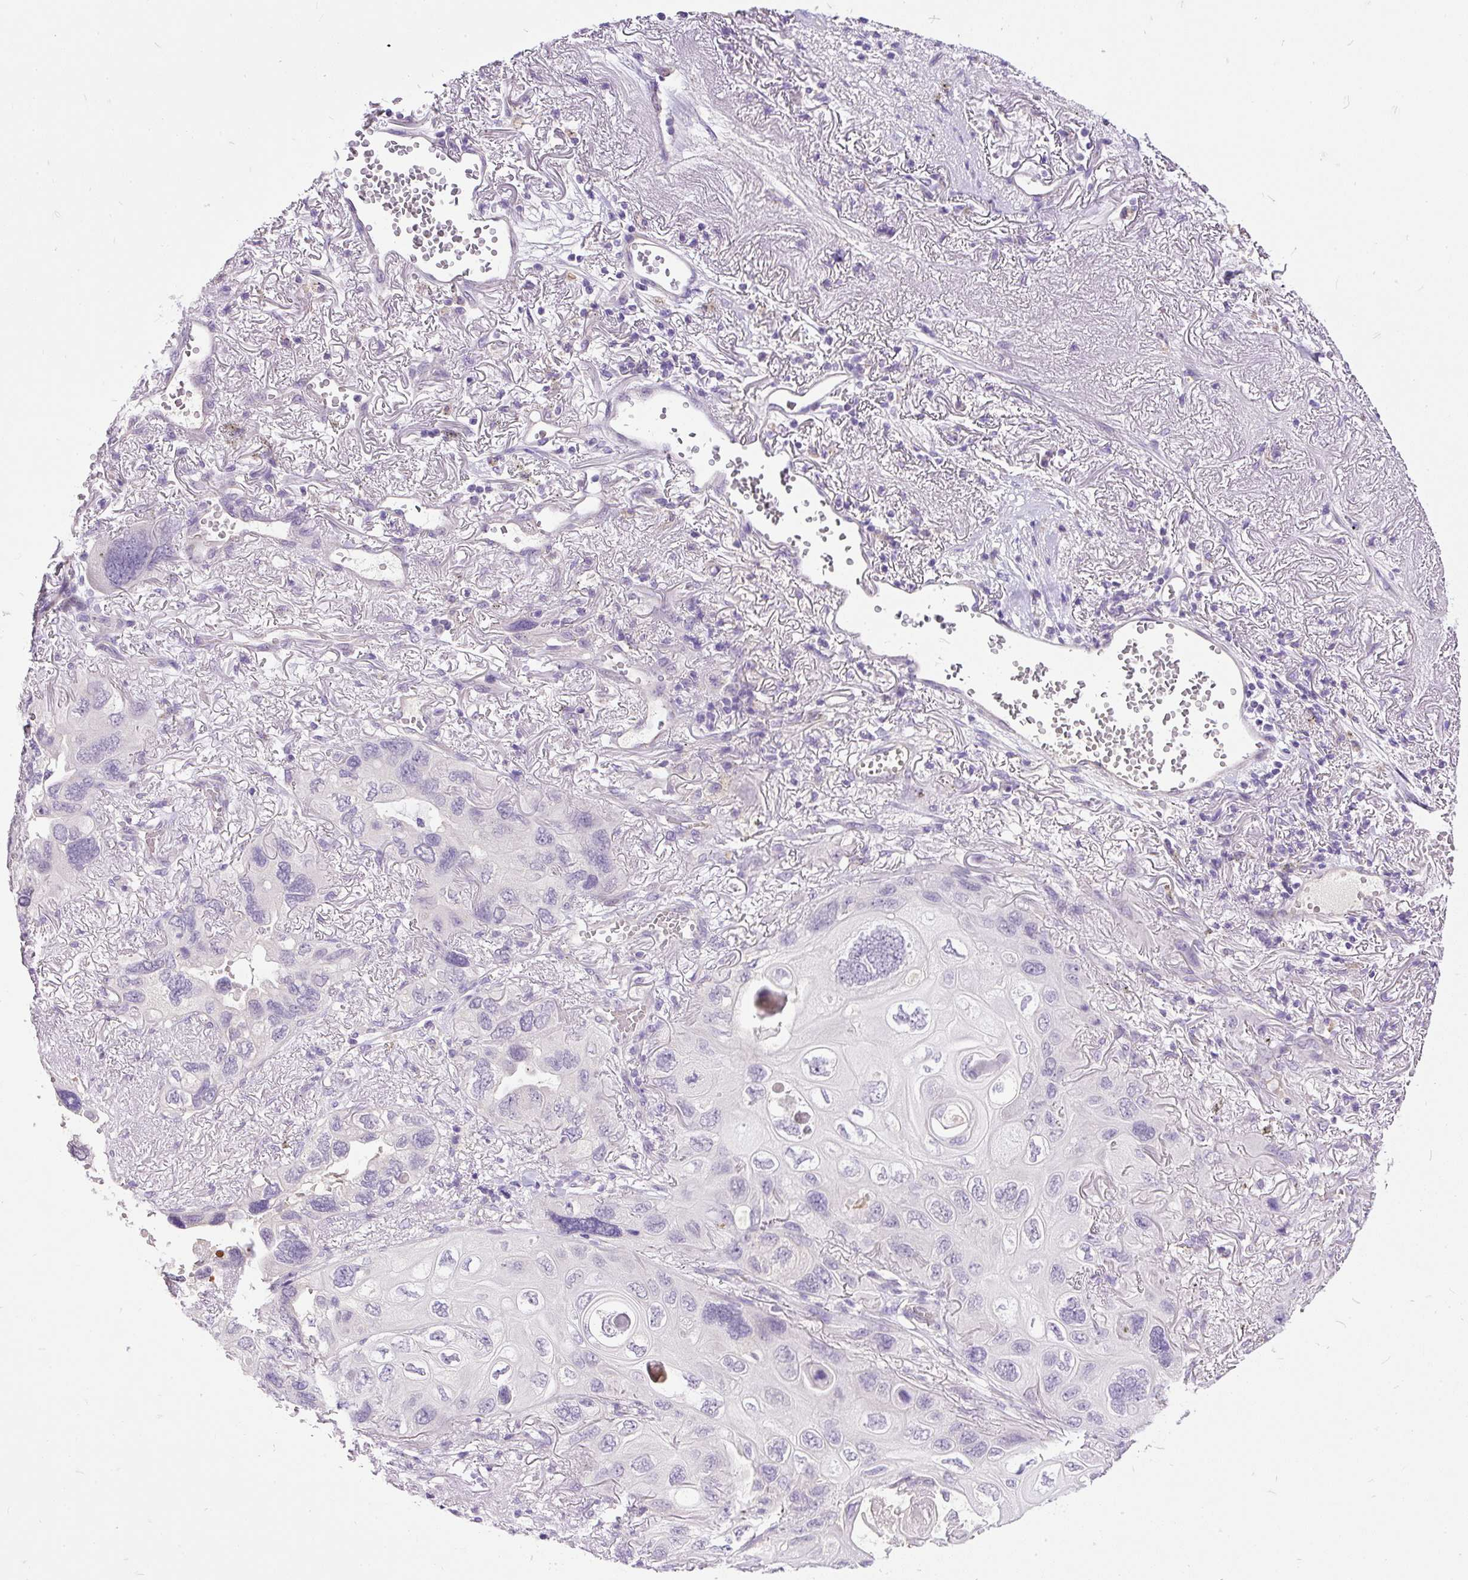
{"staining": {"intensity": "negative", "quantity": "none", "location": "none"}, "tissue": "lung cancer", "cell_type": "Tumor cells", "image_type": "cancer", "snomed": [{"axis": "morphology", "description": "Squamous cell carcinoma, NOS"}, {"axis": "topography", "description": "Lung"}], "caption": "The immunohistochemistry photomicrograph has no significant expression in tumor cells of lung squamous cell carcinoma tissue.", "gene": "KRTAP20-3", "patient": {"sex": "female", "age": 73}}